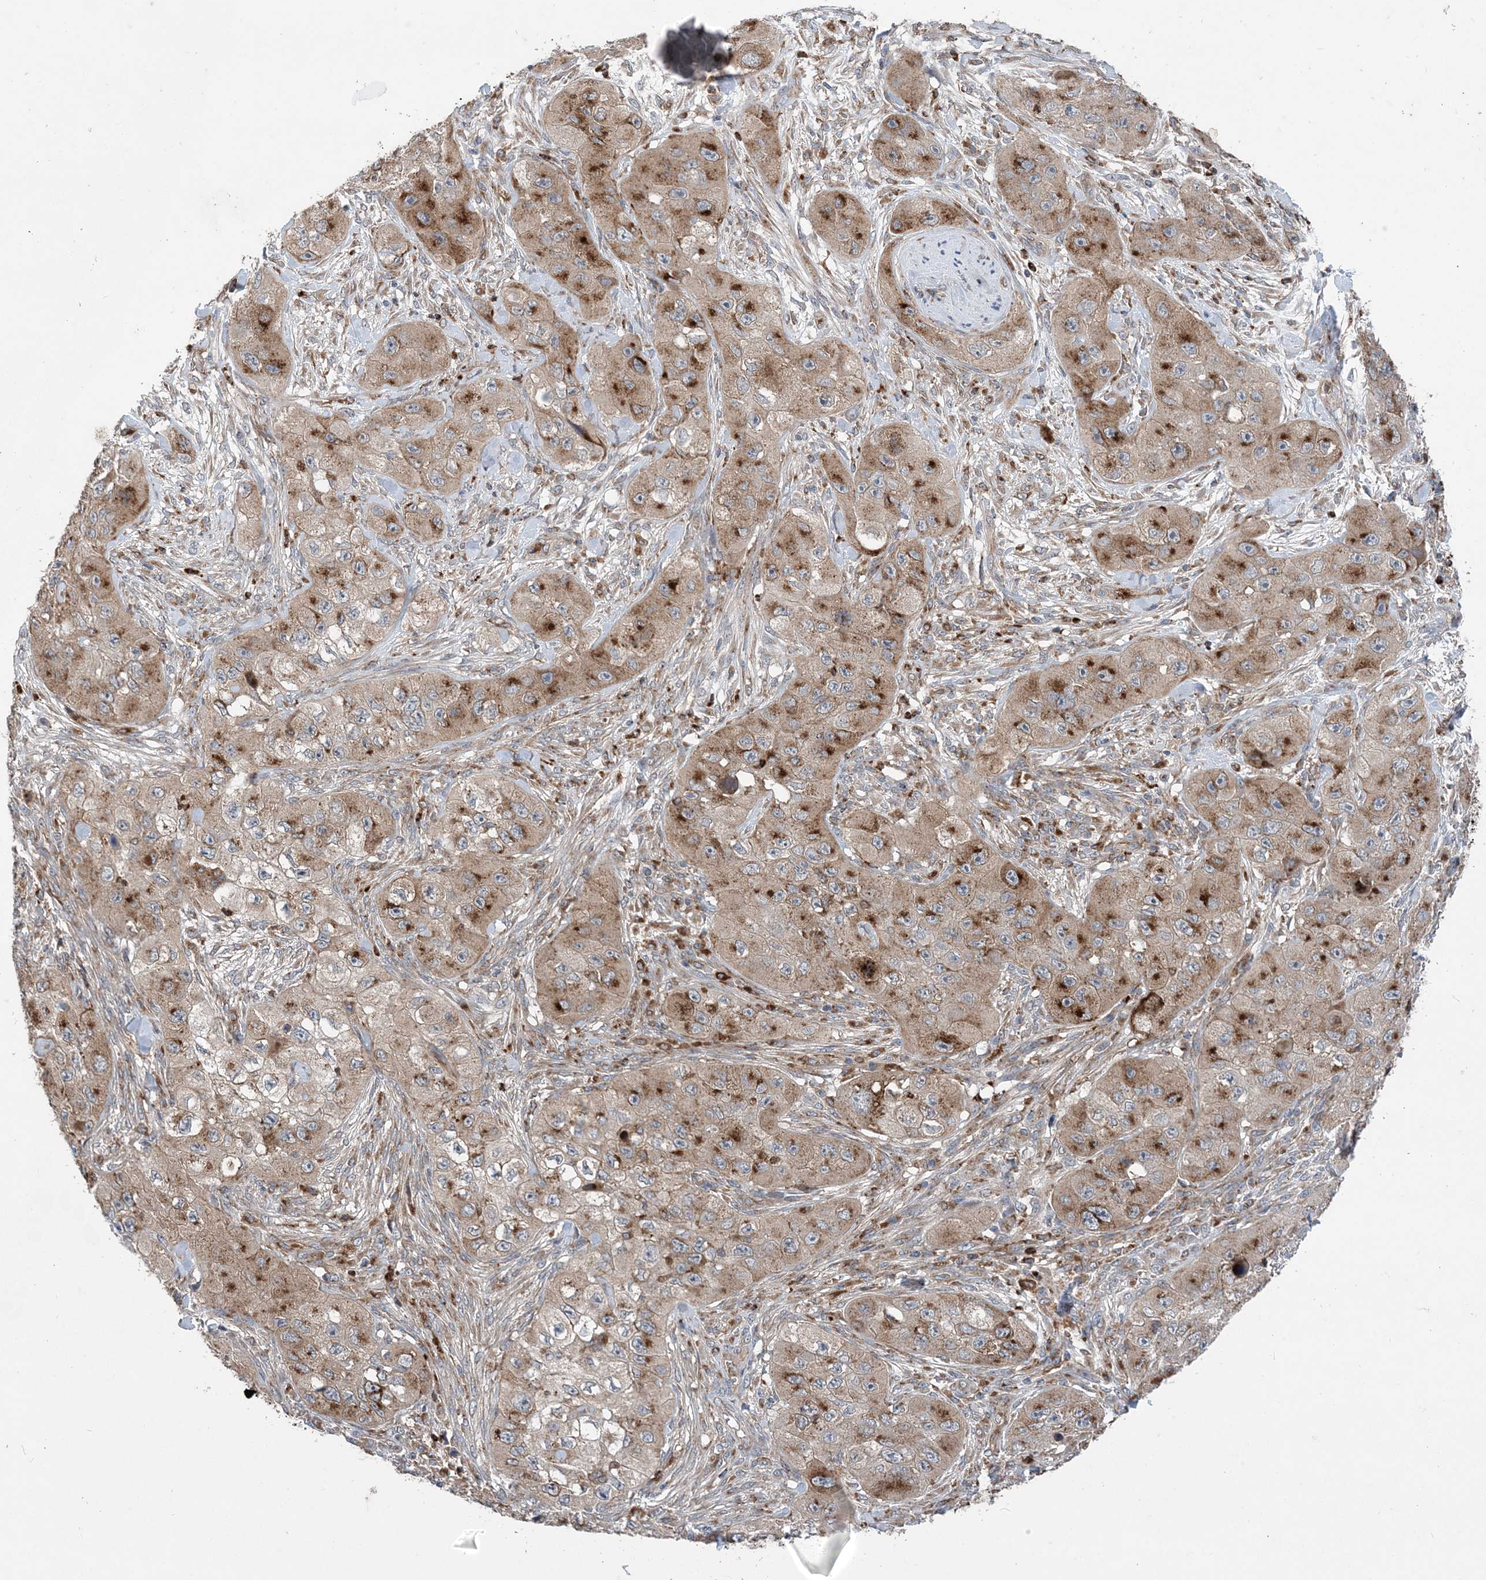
{"staining": {"intensity": "moderate", "quantity": ">75%", "location": "cytoplasmic/membranous"}, "tissue": "skin cancer", "cell_type": "Tumor cells", "image_type": "cancer", "snomed": [{"axis": "morphology", "description": "Squamous cell carcinoma, NOS"}, {"axis": "topography", "description": "Skin"}, {"axis": "topography", "description": "Subcutis"}], "caption": "There is medium levels of moderate cytoplasmic/membranous positivity in tumor cells of squamous cell carcinoma (skin), as demonstrated by immunohistochemical staining (brown color).", "gene": "PTTG1IP", "patient": {"sex": "male", "age": 73}}